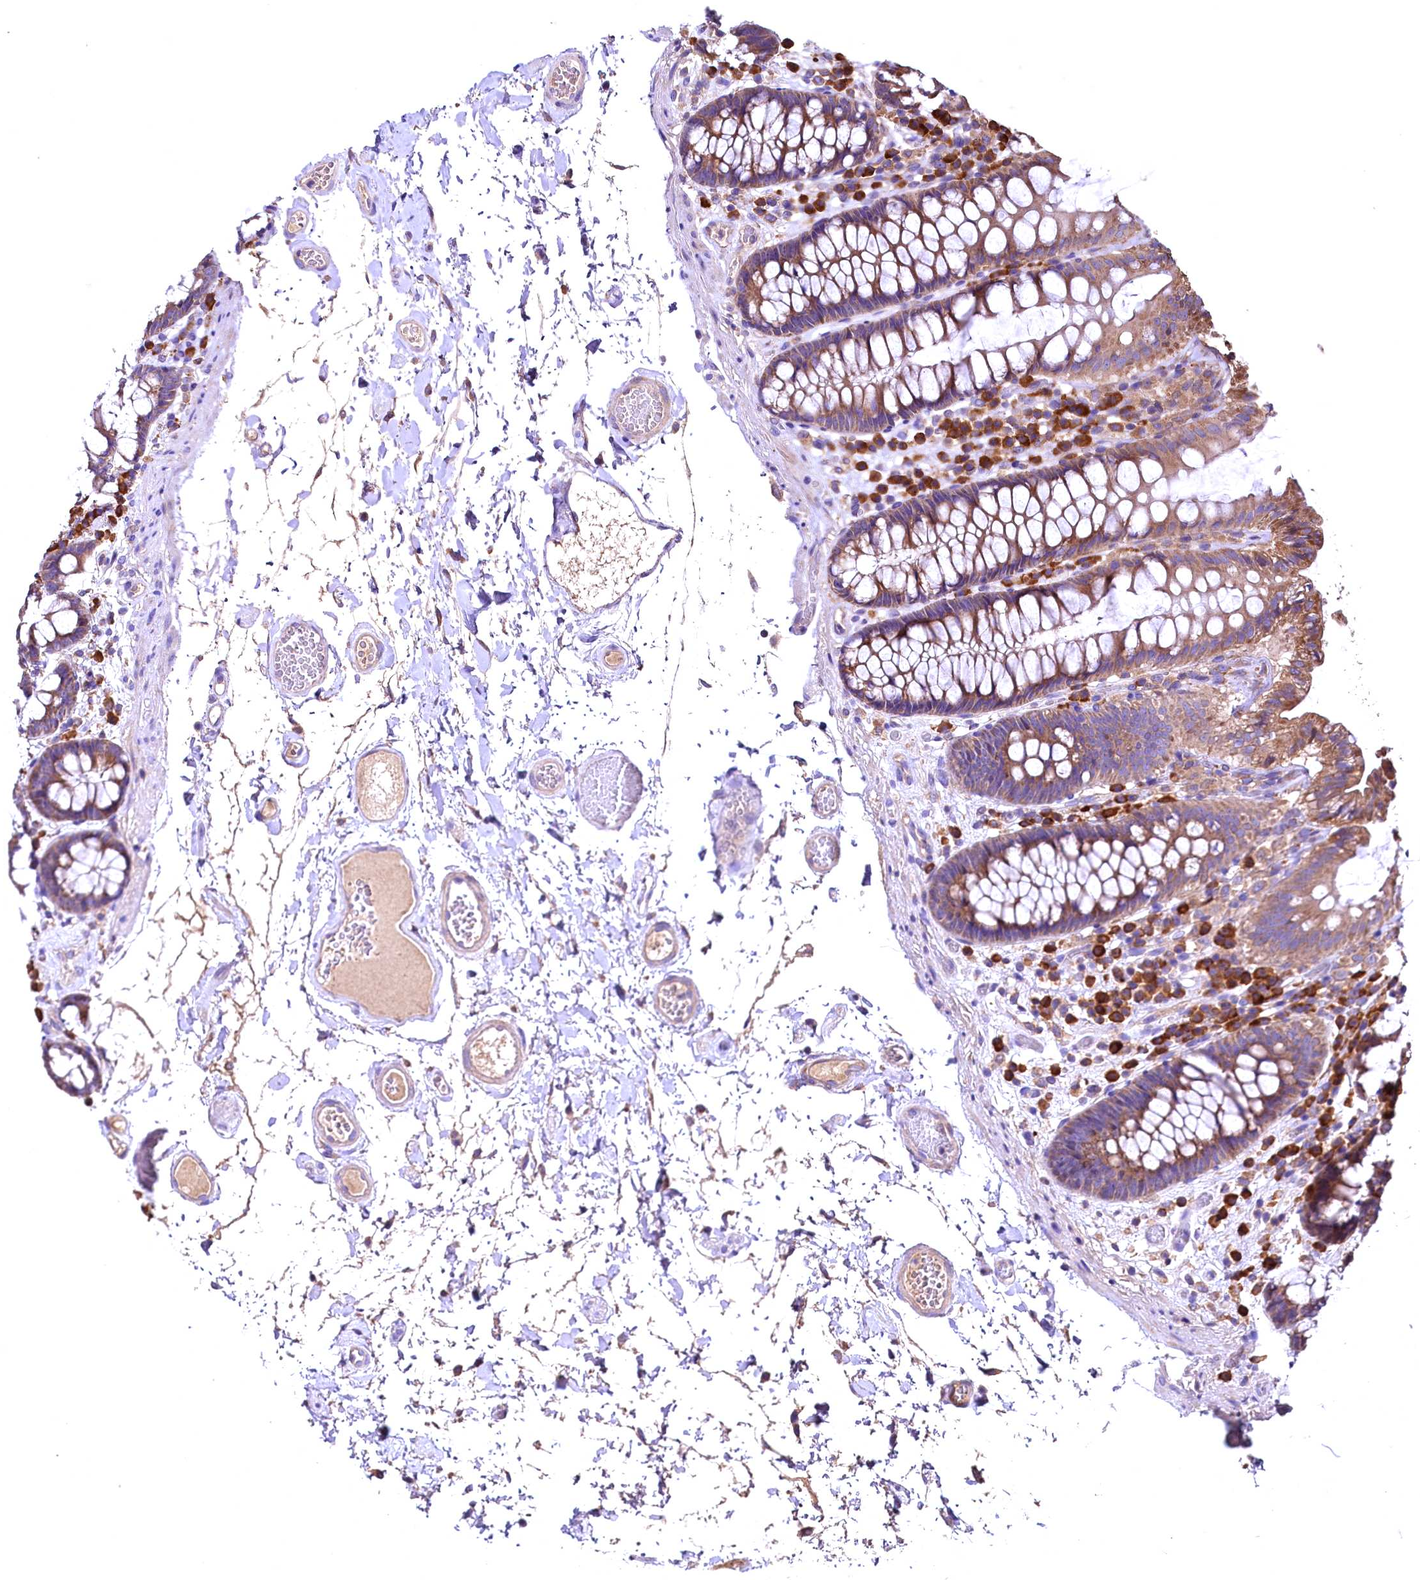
{"staining": {"intensity": "negative", "quantity": "none", "location": "none"}, "tissue": "colon", "cell_type": "Endothelial cells", "image_type": "normal", "snomed": [{"axis": "morphology", "description": "Normal tissue, NOS"}, {"axis": "topography", "description": "Colon"}], "caption": "This is a micrograph of IHC staining of unremarkable colon, which shows no expression in endothelial cells.", "gene": "ENKD1", "patient": {"sex": "male", "age": 84}}